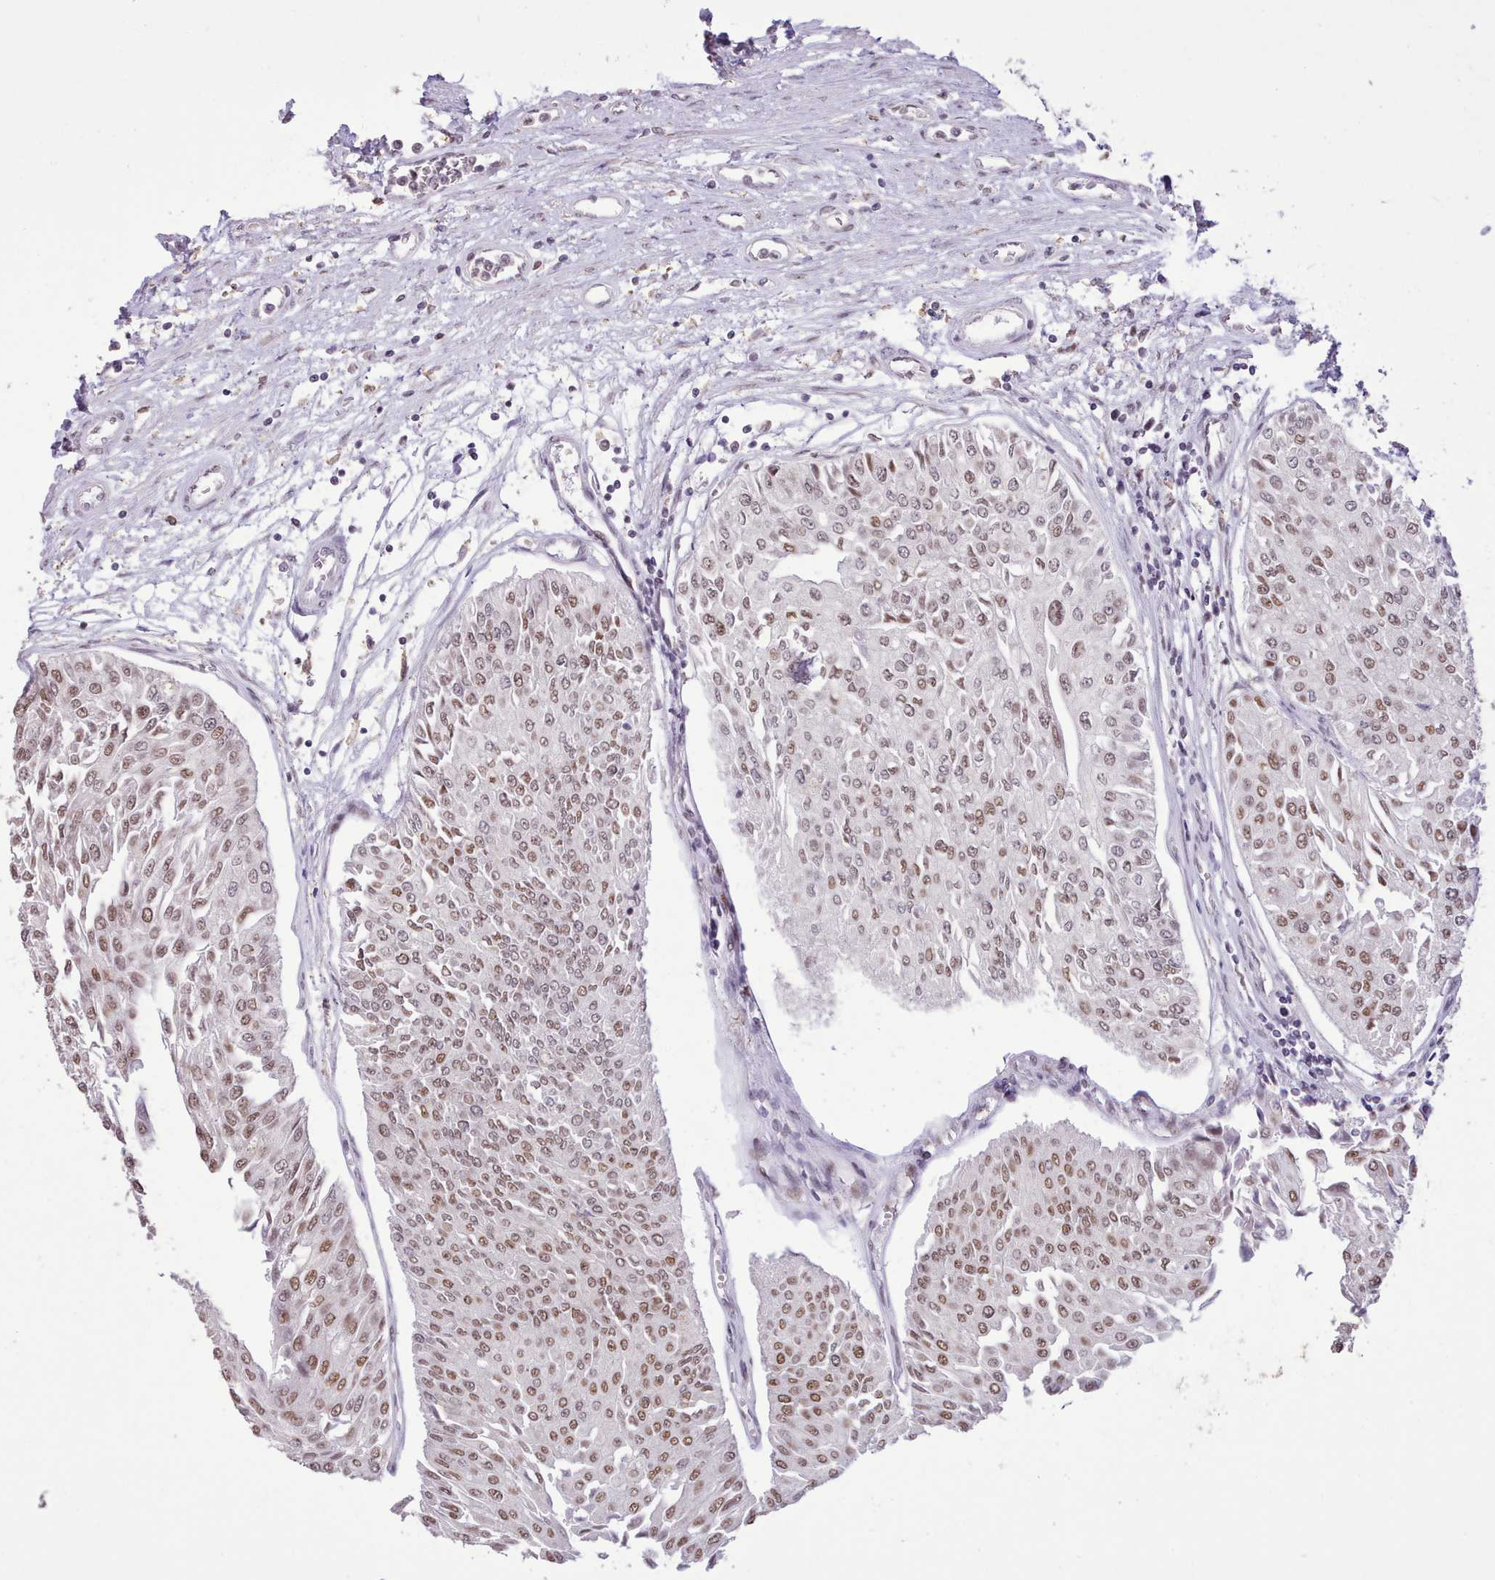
{"staining": {"intensity": "moderate", "quantity": ">75%", "location": "nuclear"}, "tissue": "urothelial cancer", "cell_type": "Tumor cells", "image_type": "cancer", "snomed": [{"axis": "morphology", "description": "Urothelial carcinoma, Low grade"}, {"axis": "topography", "description": "Urinary bladder"}], "caption": "Tumor cells show moderate nuclear expression in about >75% of cells in urothelial cancer. (DAB = brown stain, brightfield microscopy at high magnification).", "gene": "TAF15", "patient": {"sex": "male", "age": 67}}